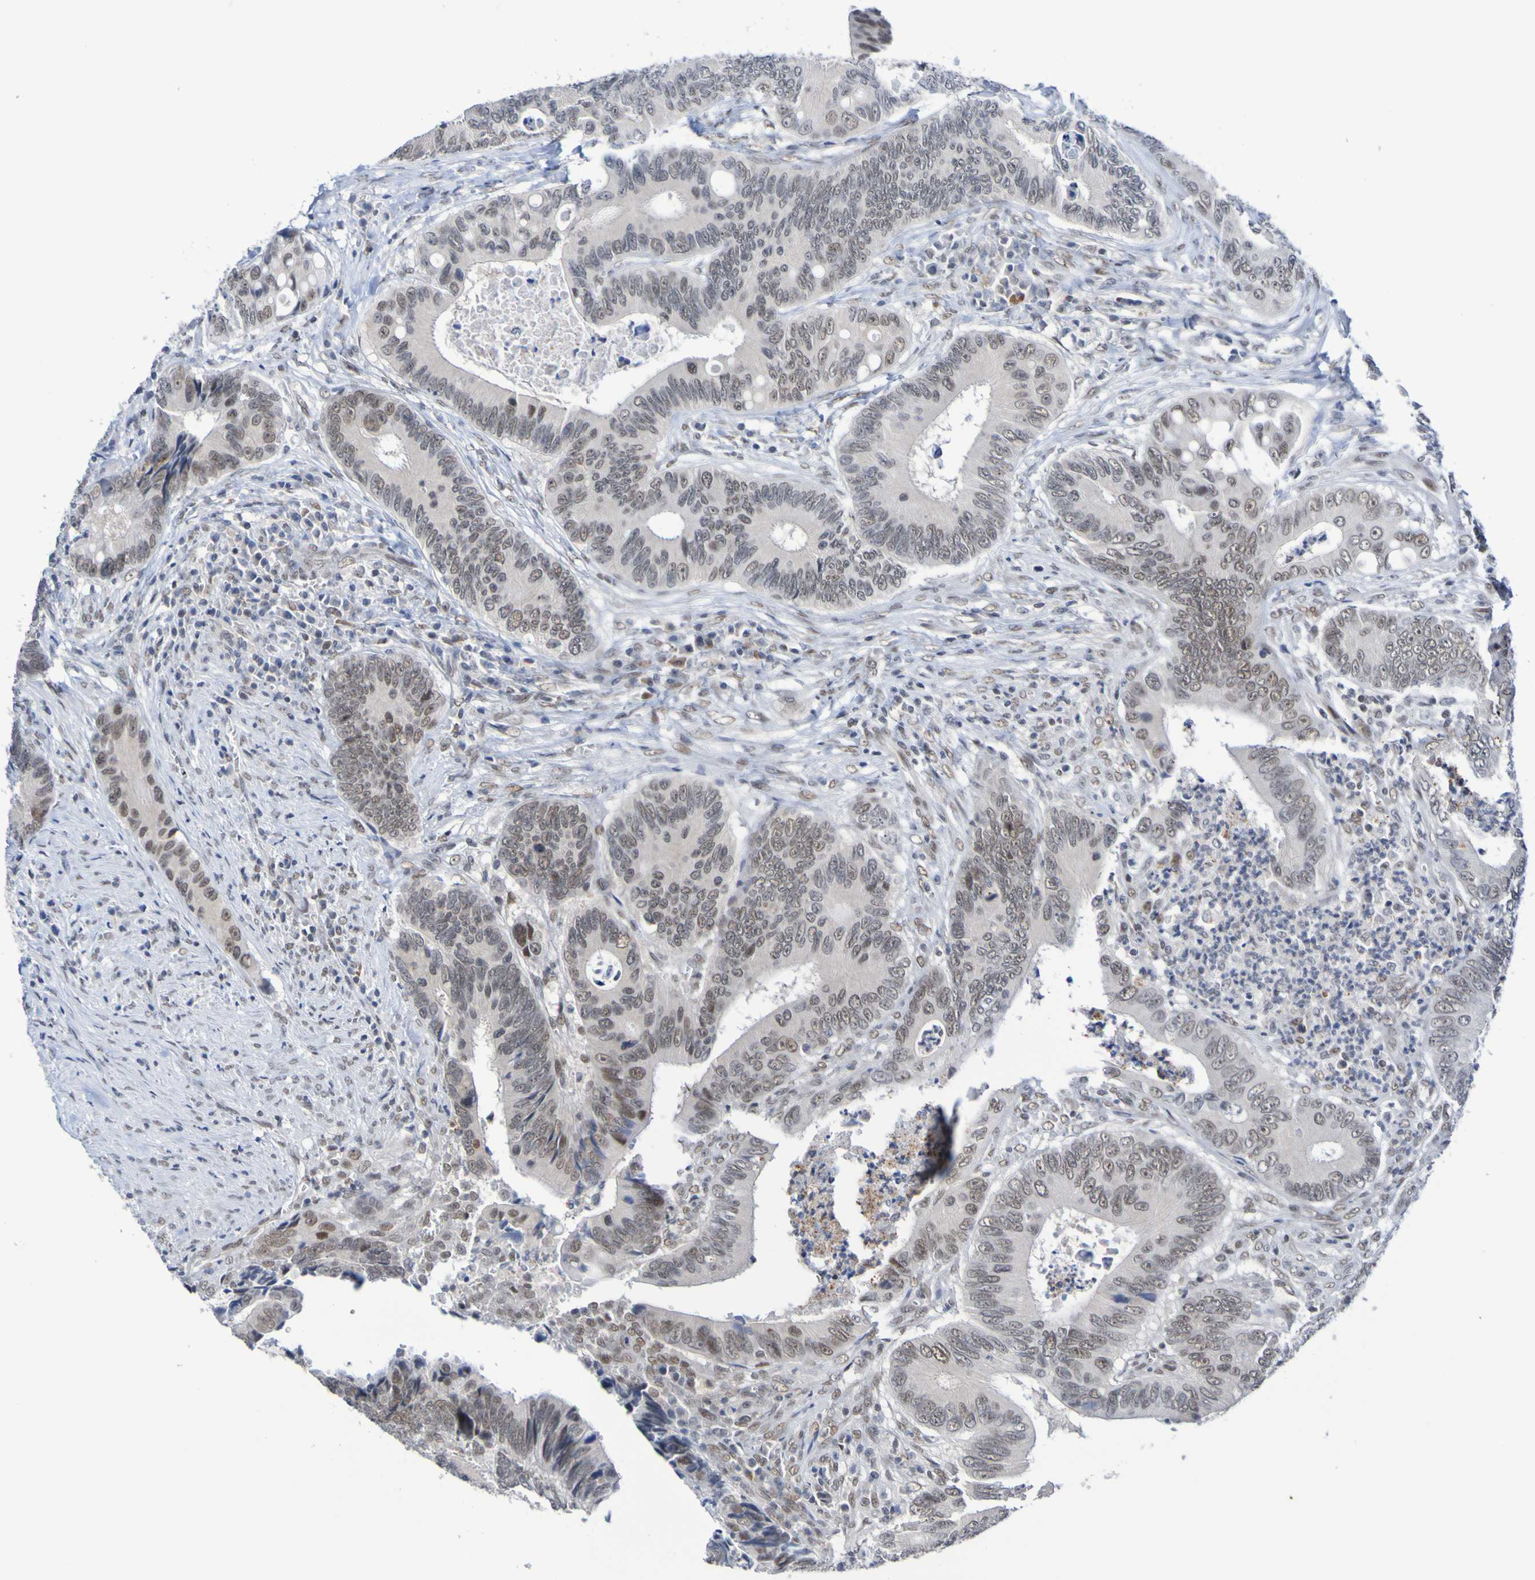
{"staining": {"intensity": "moderate", "quantity": "25%-75%", "location": "nuclear"}, "tissue": "colorectal cancer", "cell_type": "Tumor cells", "image_type": "cancer", "snomed": [{"axis": "morphology", "description": "Inflammation, NOS"}, {"axis": "morphology", "description": "Adenocarcinoma, NOS"}, {"axis": "topography", "description": "Colon"}], "caption": "Protein expression analysis of human colorectal cancer (adenocarcinoma) reveals moderate nuclear expression in approximately 25%-75% of tumor cells.", "gene": "PCGF1", "patient": {"sex": "male", "age": 72}}